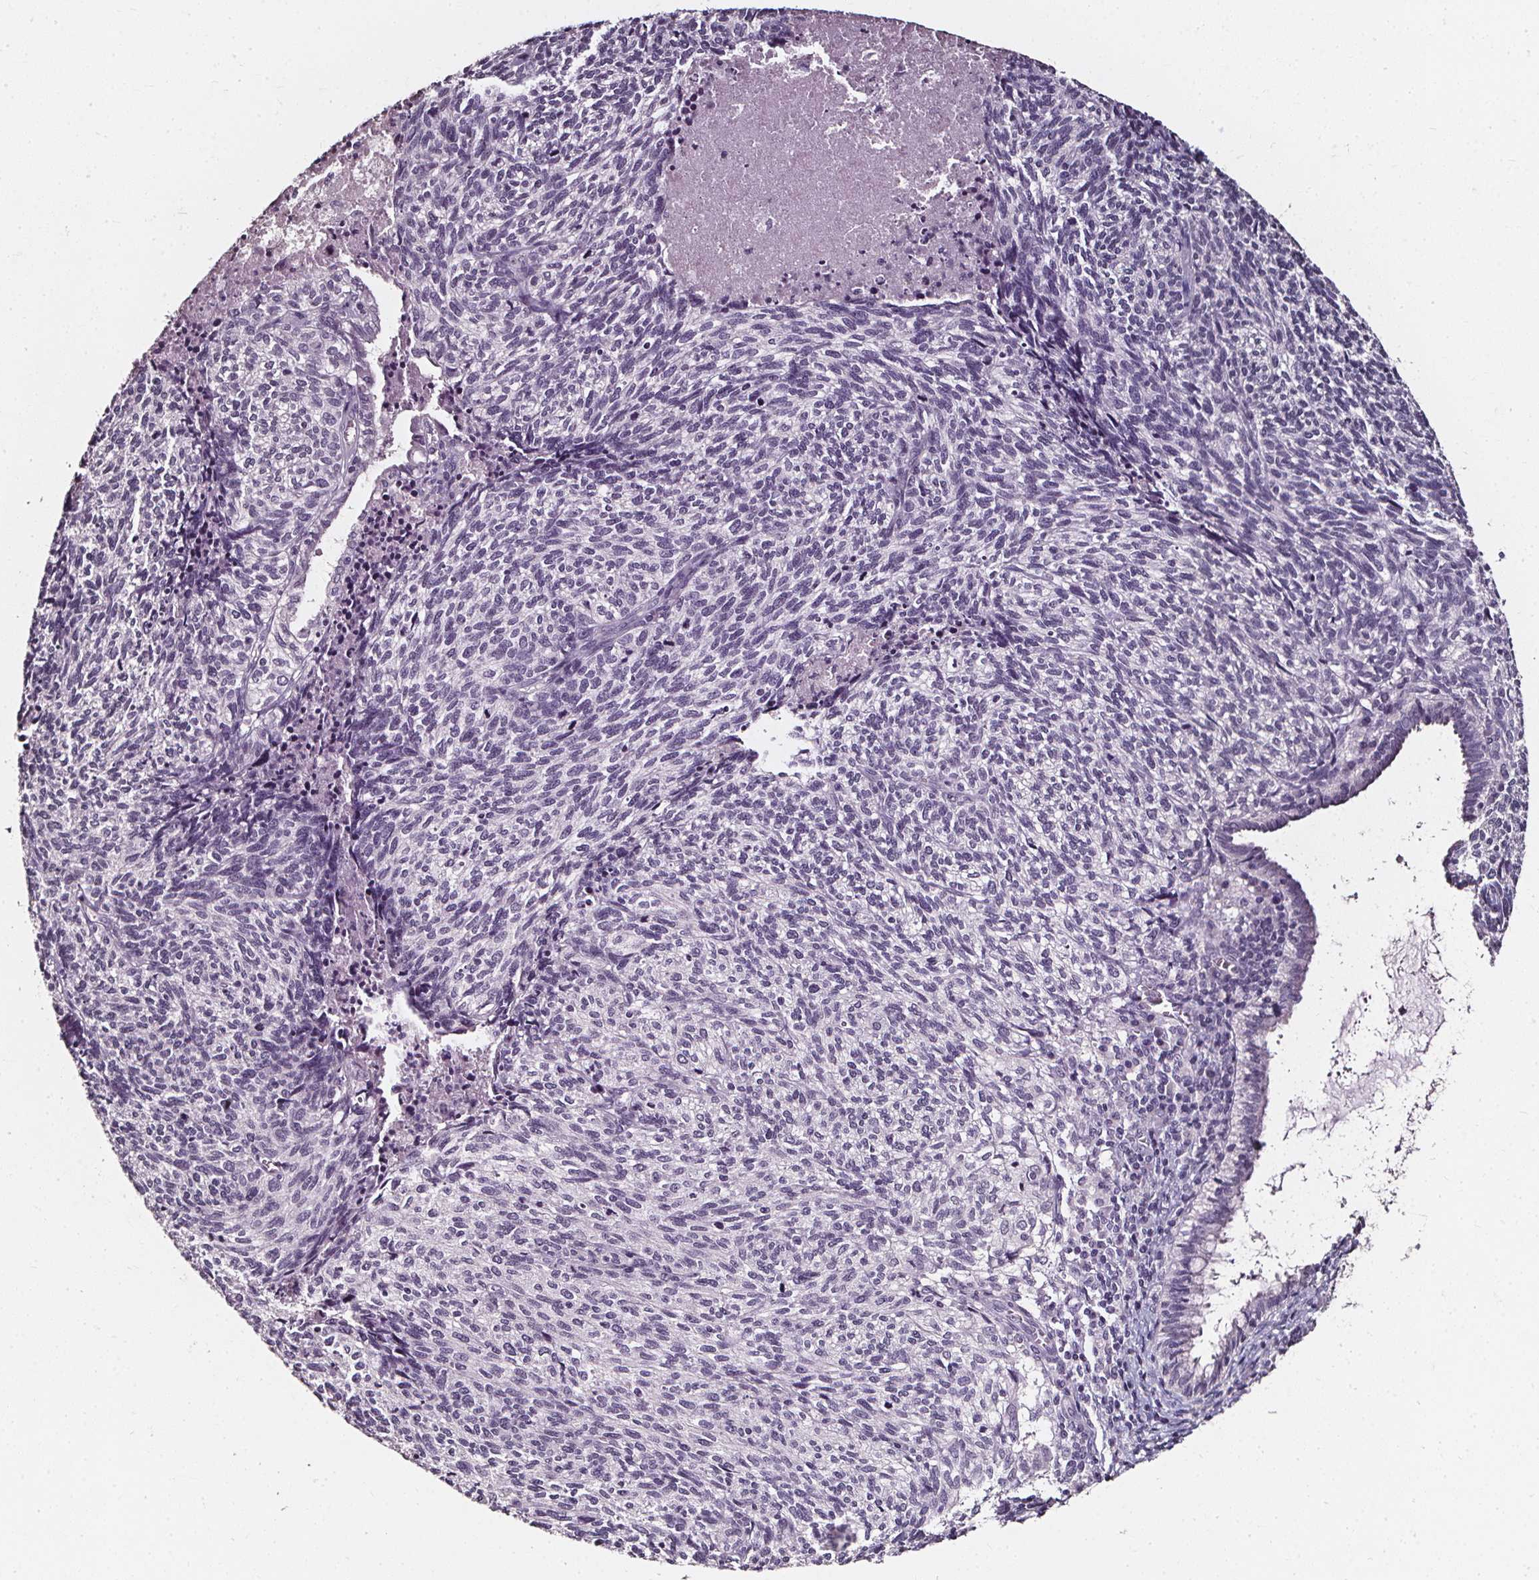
{"staining": {"intensity": "negative", "quantity": "none", "location": "none"}, "tissue": "cervical cancer", "cell_type": "Tumor cells", "image_type": "cancer", "snomed": [{"axis": "morphology", "description": "Squamous cell carcinoma, NOS"}, {"axis": "topography", "description": "Cervix"}], "caption": "Immunohistochemistry of human cervical cancer (squamous cell carcinoma) demonstrates no staining in tumor cells. (DAB immunohistochemistry with hematoxylin counter stain).", "gene": "DEFA5", "patient": {"sex": "female", "age": 45}}